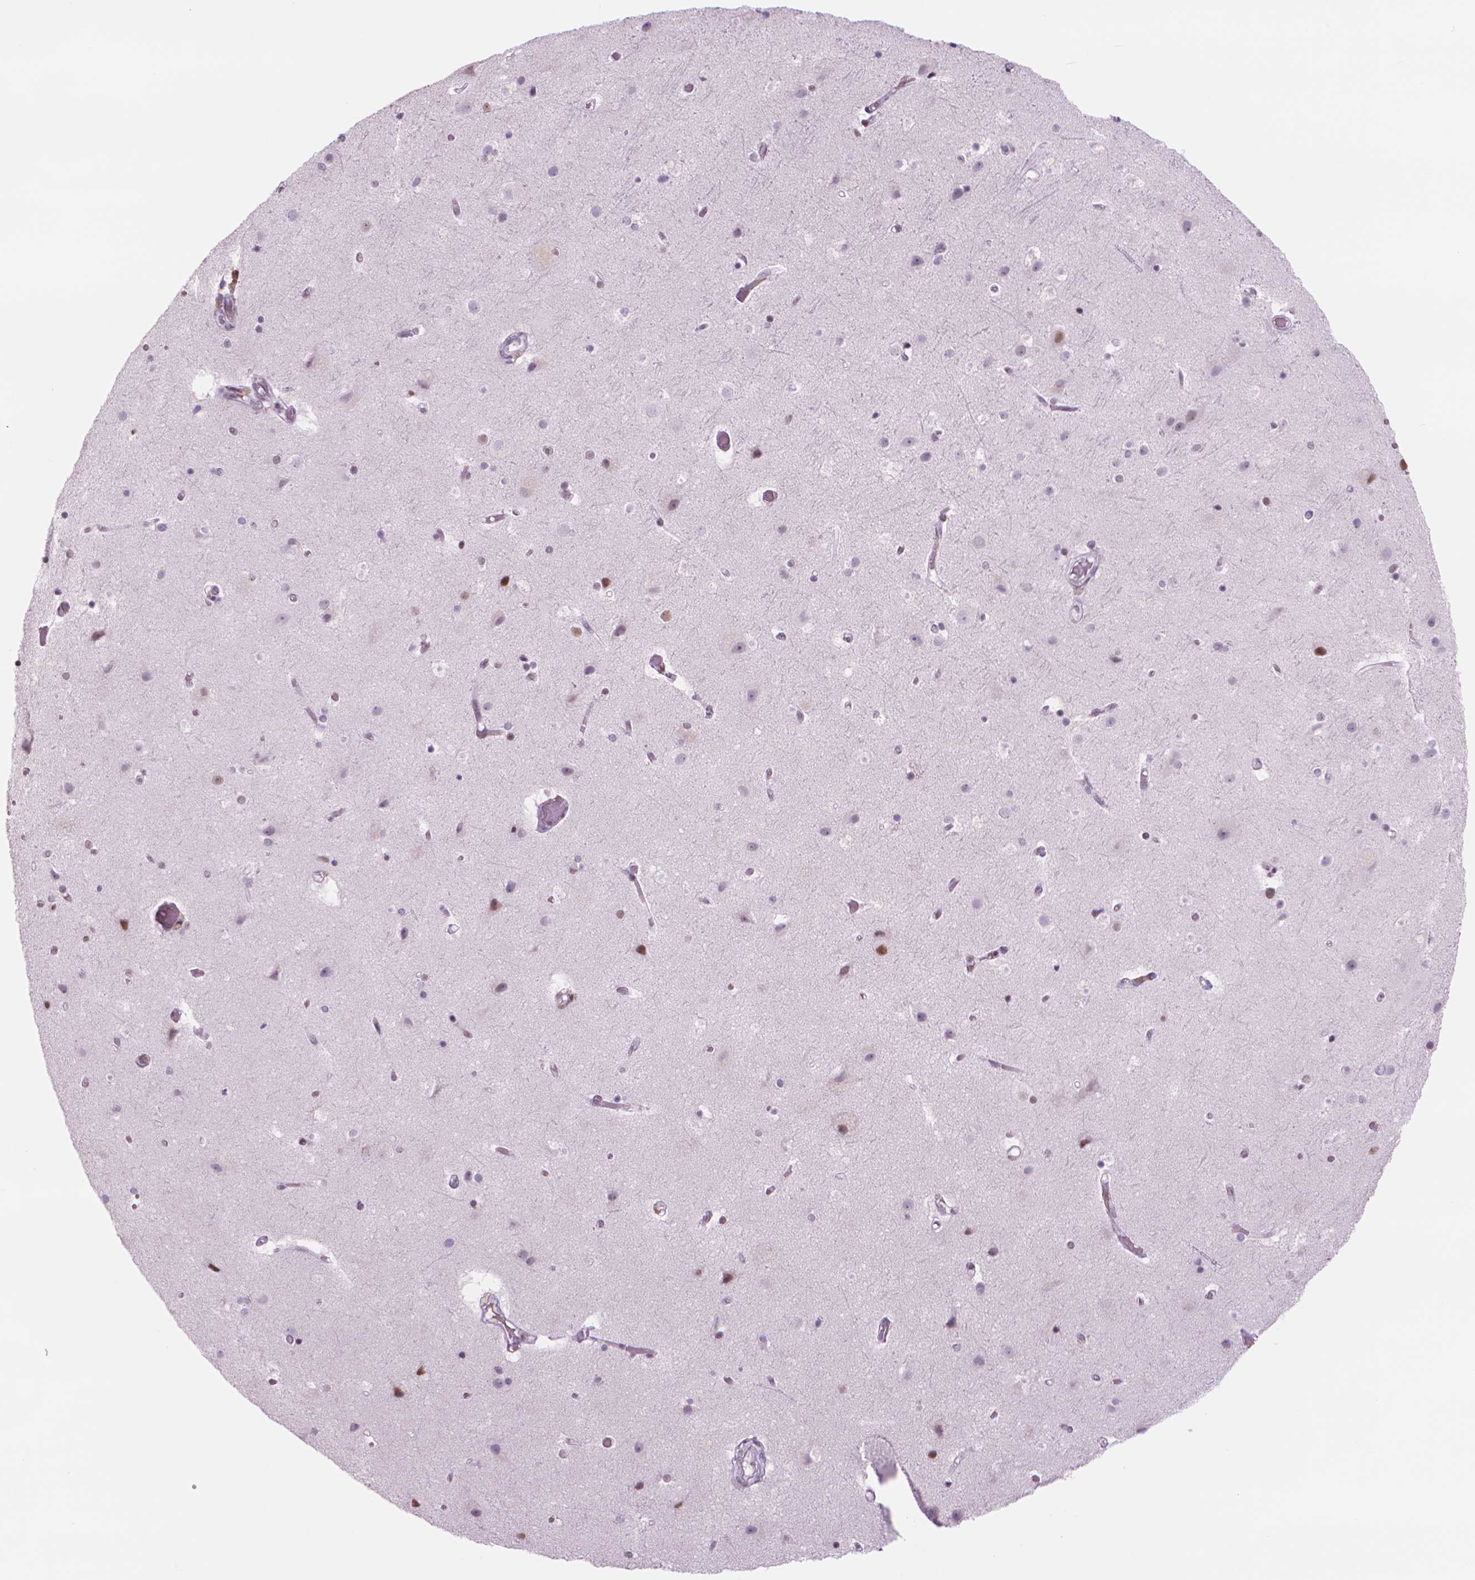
{"staining": {"intensity": "moderate", "quantity": "<25%", "location": "nuclear"}, "tissue": "cerebral cortex", "cell_type": "Endothelial cells", "image_type": "normal", "snomed": [{"axis": "morphology", "description": "Normal tissue, NOS"}, {"axis": "topography", "description": "Cerebral cortex"}], "caption": "Normal cerebral cortex was stained to show a protein in brown. There is low levels of moderate nuclear expression in approximately <25% of endothelial cells. (DAB IHC, brown staining for protein, blue staining for nuclei).", "gene": "POLR3D", "patient": {"sex": "female", "age": 52}}